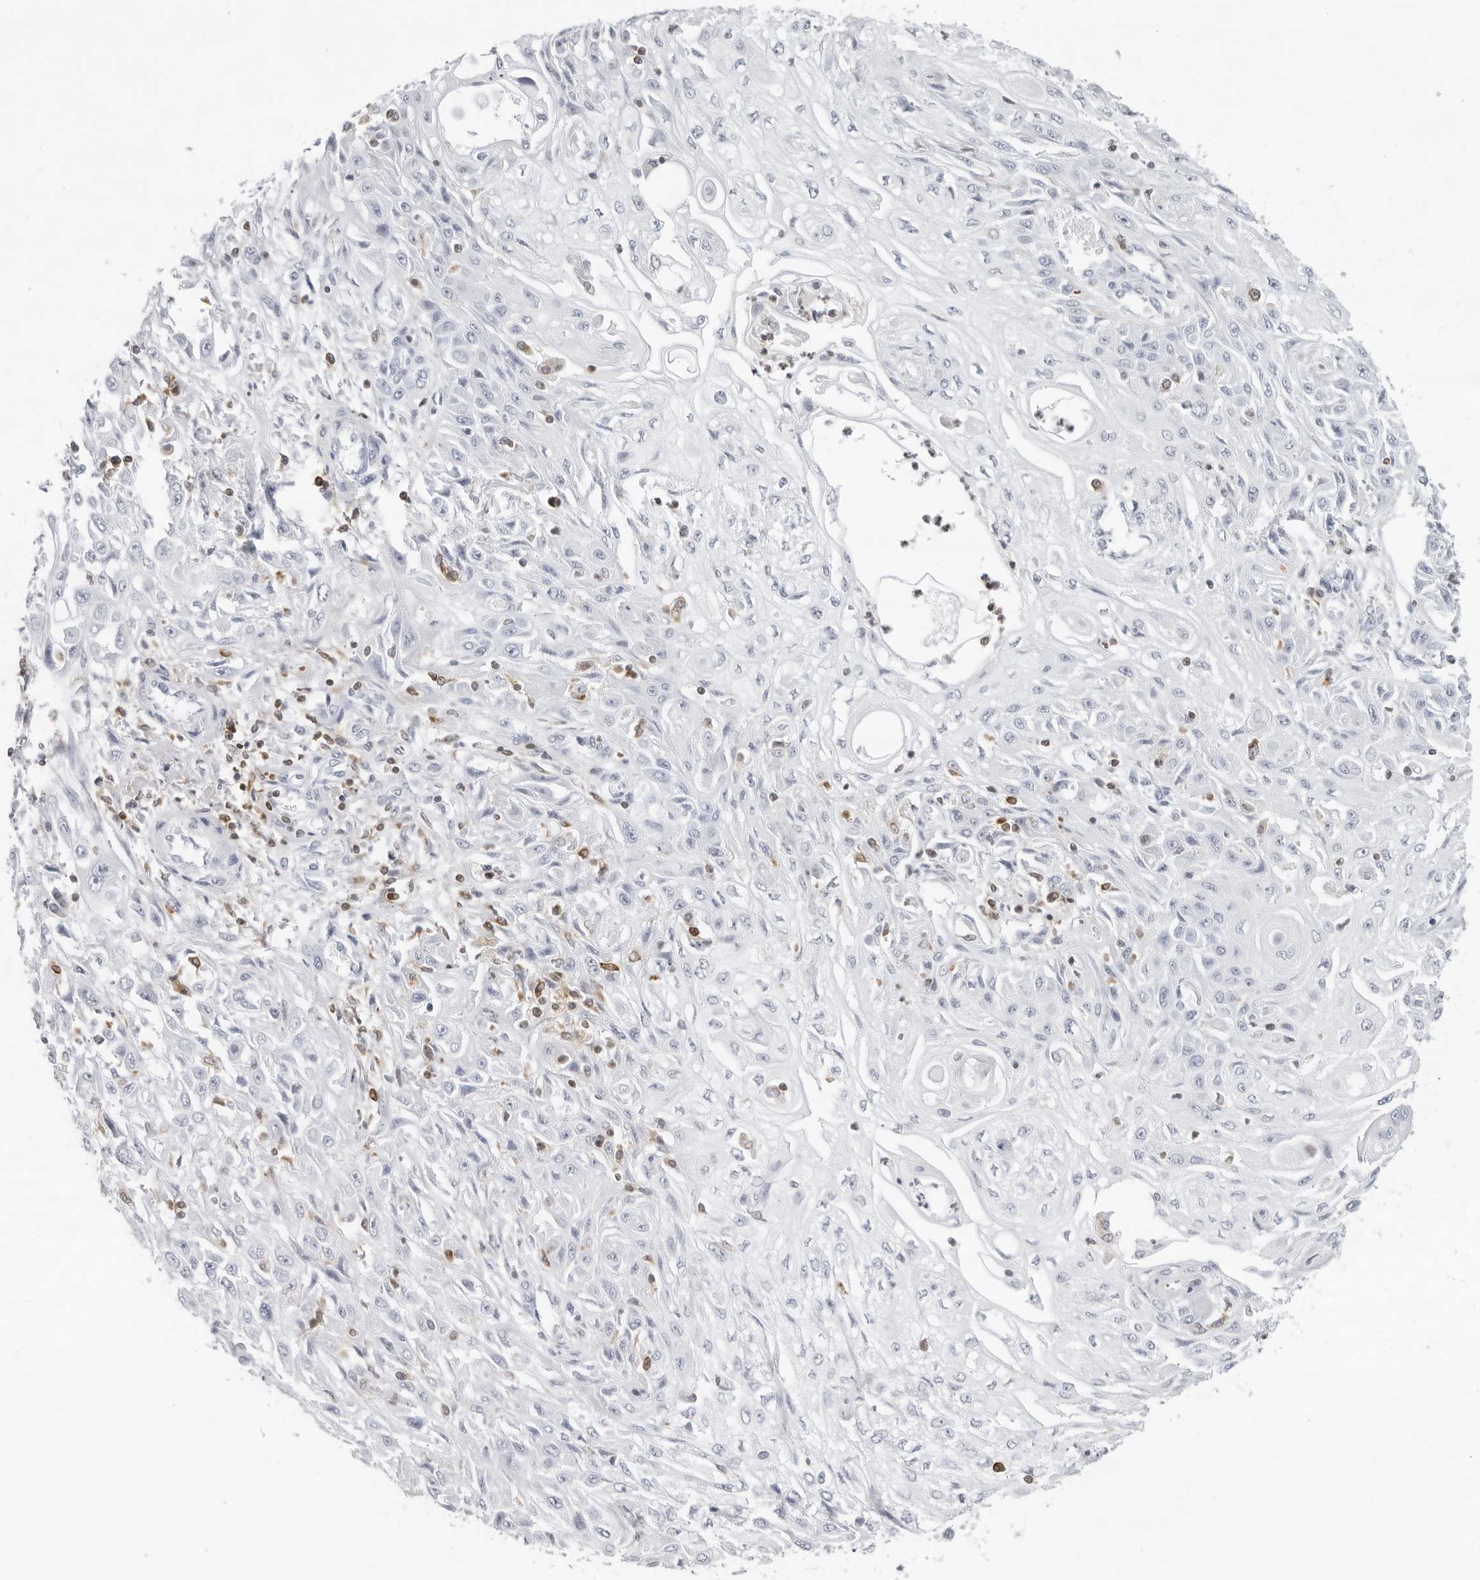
{"staining": {"intensity": "negative", "quantity": "none", "location": "none"}, "tissue": "skin cancer", "cell_type": "Tumor cells", "image_type": "cancer", "snomed": [{"axis": "morphology", "description": "Squamous cell carcinoma, NOS"}, {"axis": "morphology", "description": "Squamous cell carcinoma, metastatic, NOS"}, {"axis": "topography", "description": "Skin"}, {"axis": "topography", "description": "Lymph node"}], "caption": "An immunohistochemistry (IHC) image of squamous cell carcinoma (skin) is shown. There is no staining in tumor cells of squamous cell carcinoma (skin).", "gene": "FMNL1", "patient": {"sex": "male", "age": 75}}